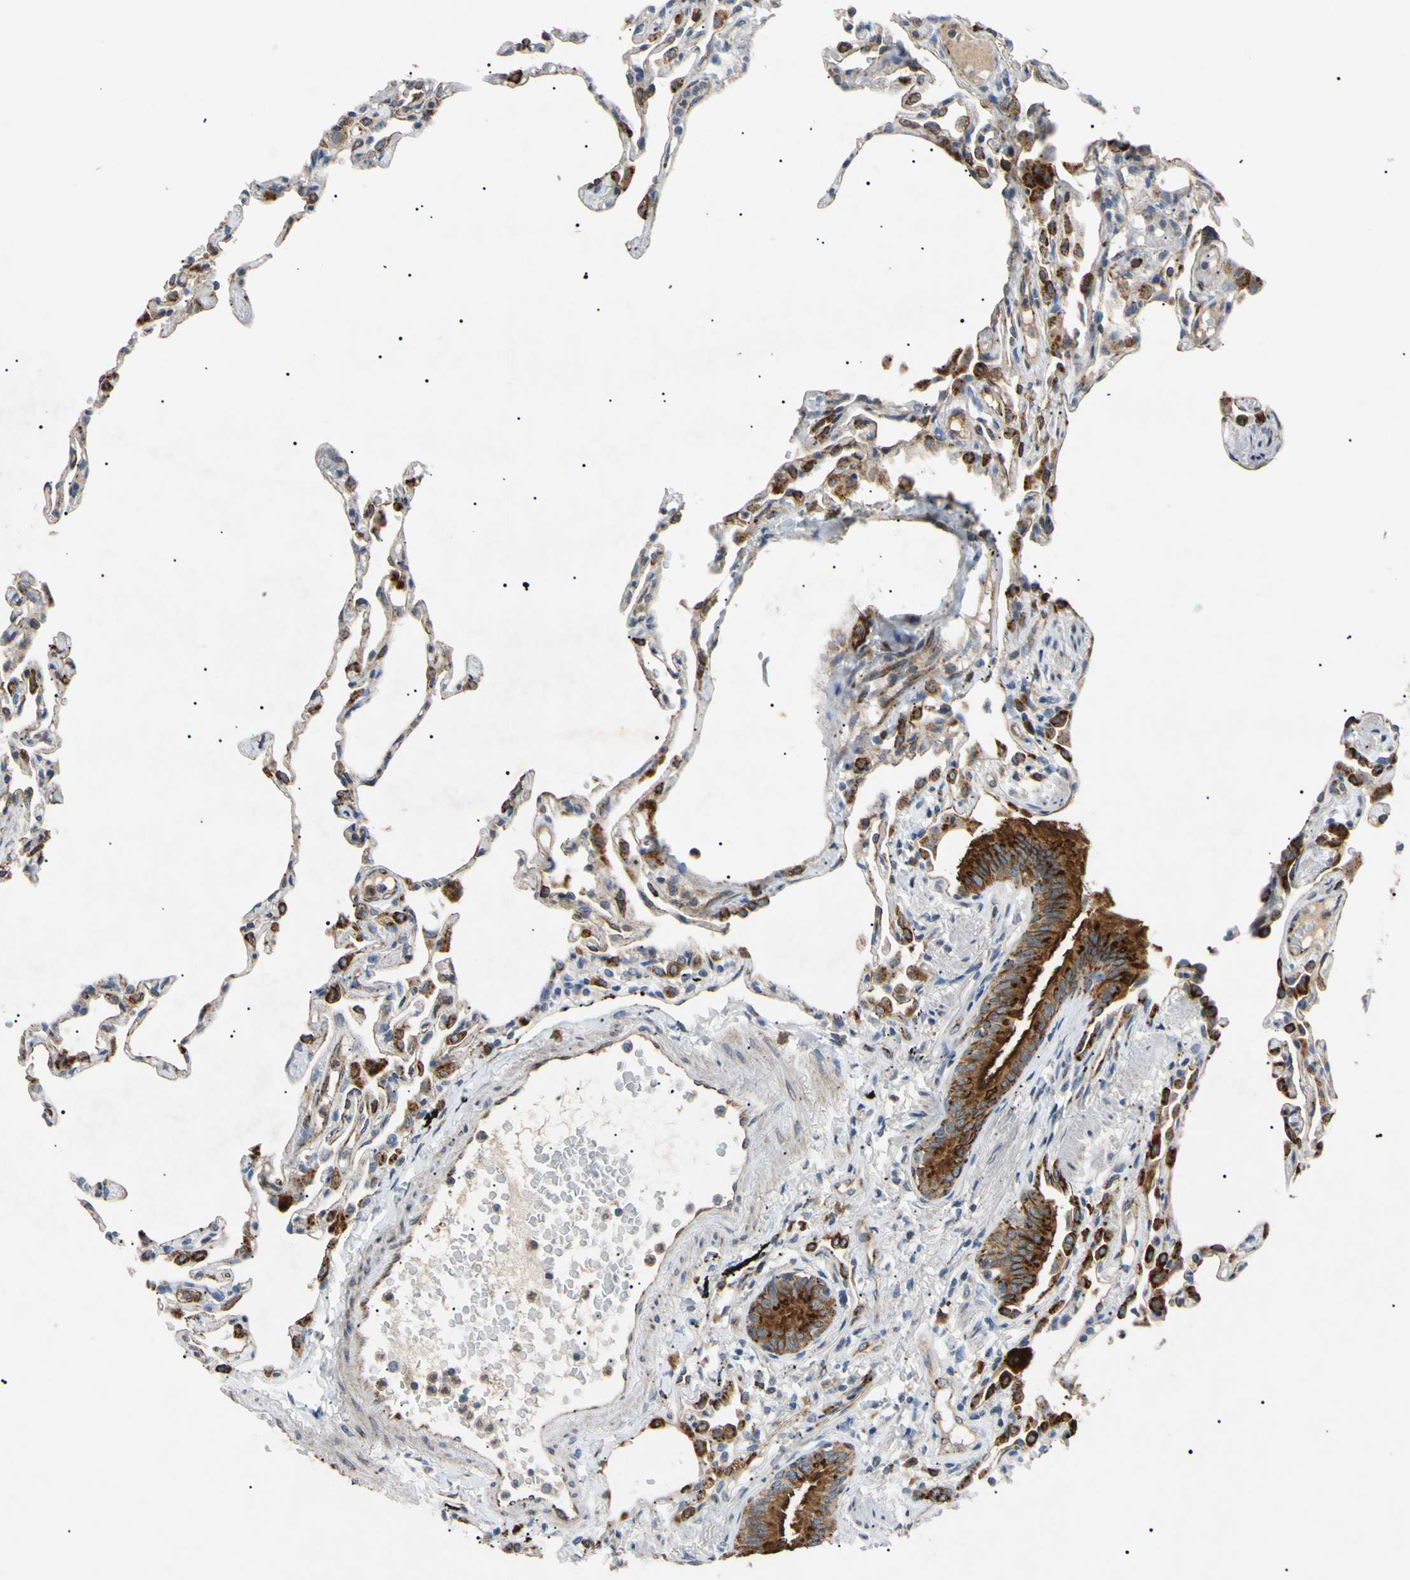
{"staining": {"intensity": "moderate", "quantity": "<25%", "location": "cytoplasmic/membranous"}, "tissue": "lung", "cell_type": "Alveolar cells", "image_type": "normal", "snomed": [{"axis": "morphology", "description": "Normal tissue, NOS"}, {"axis": "topography", "description": "Lung"}], "caption": "Brown immunohistochemical staining in unremarkable lung displays moderate cytoplasmic/membranous staining in about <25% of alveolar cells.", "gene": "TUBB4A", "patient": {"sex": "female", "age": 49}}